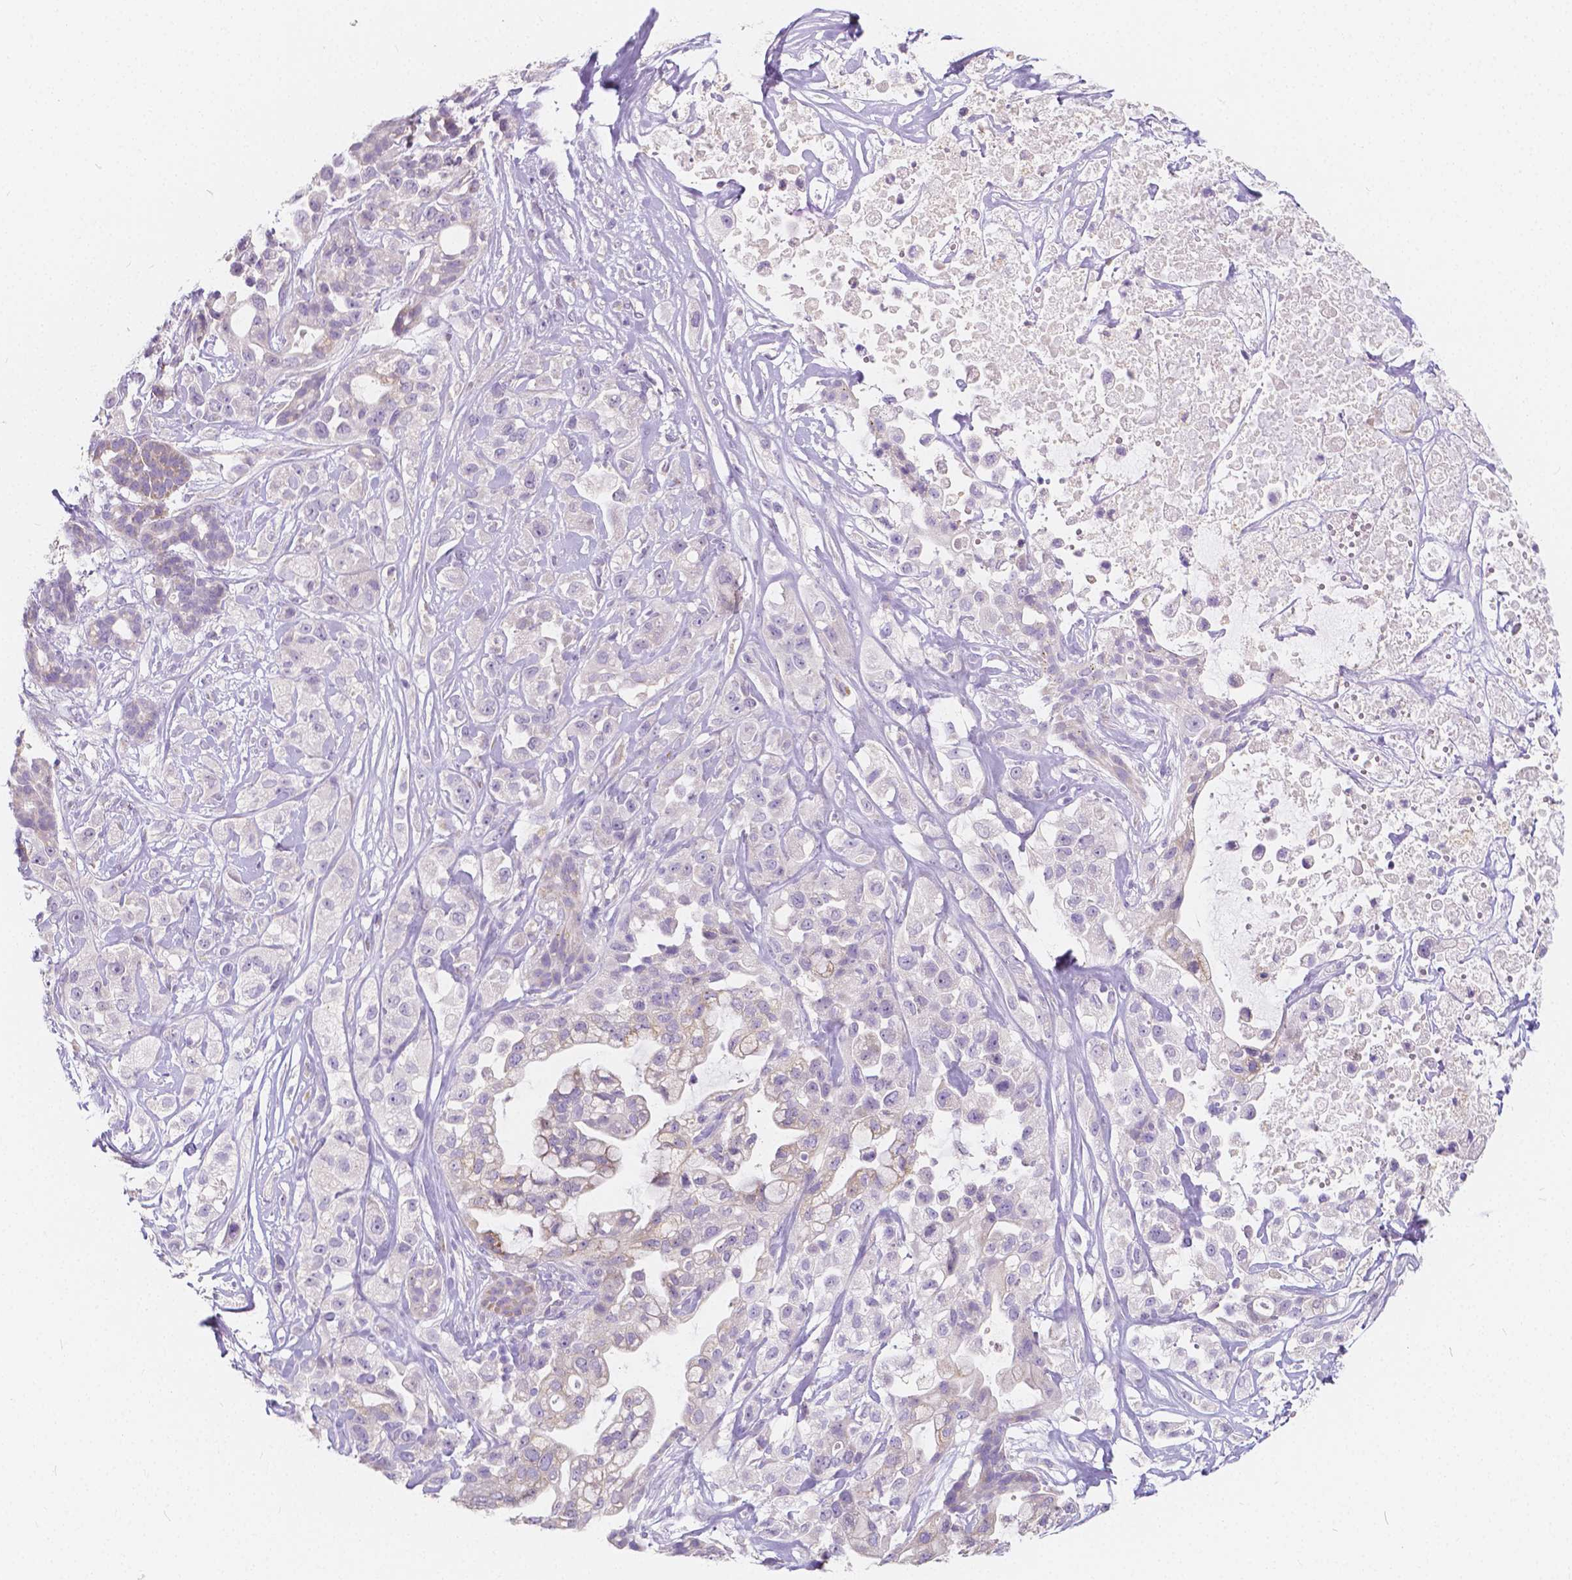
{"staining": {"intensity": "negative", "quantity": "none", "location": "none"}, "tissue": "pancreatic cancer", "cell_type": "Tumor cells", "image_type": "cancer", "snomed": [{"axis": "morphology", "description": "Adenocarcinoma, NOS"}, {"axis": "topography", "description": "Pancreas"}], "caption": "The micrograph shows no staining of tumor cells in pancreatic adenocarcinoma. Brightfield microscopy of immunohistochemistry (IHC) stained with DAB (3,3'-diaminobenzidine) (brown) and hematoxylin (blue), captured at high magnification.", "gene": "RNF186", "patient": {"sex": "male", "age": 44}}